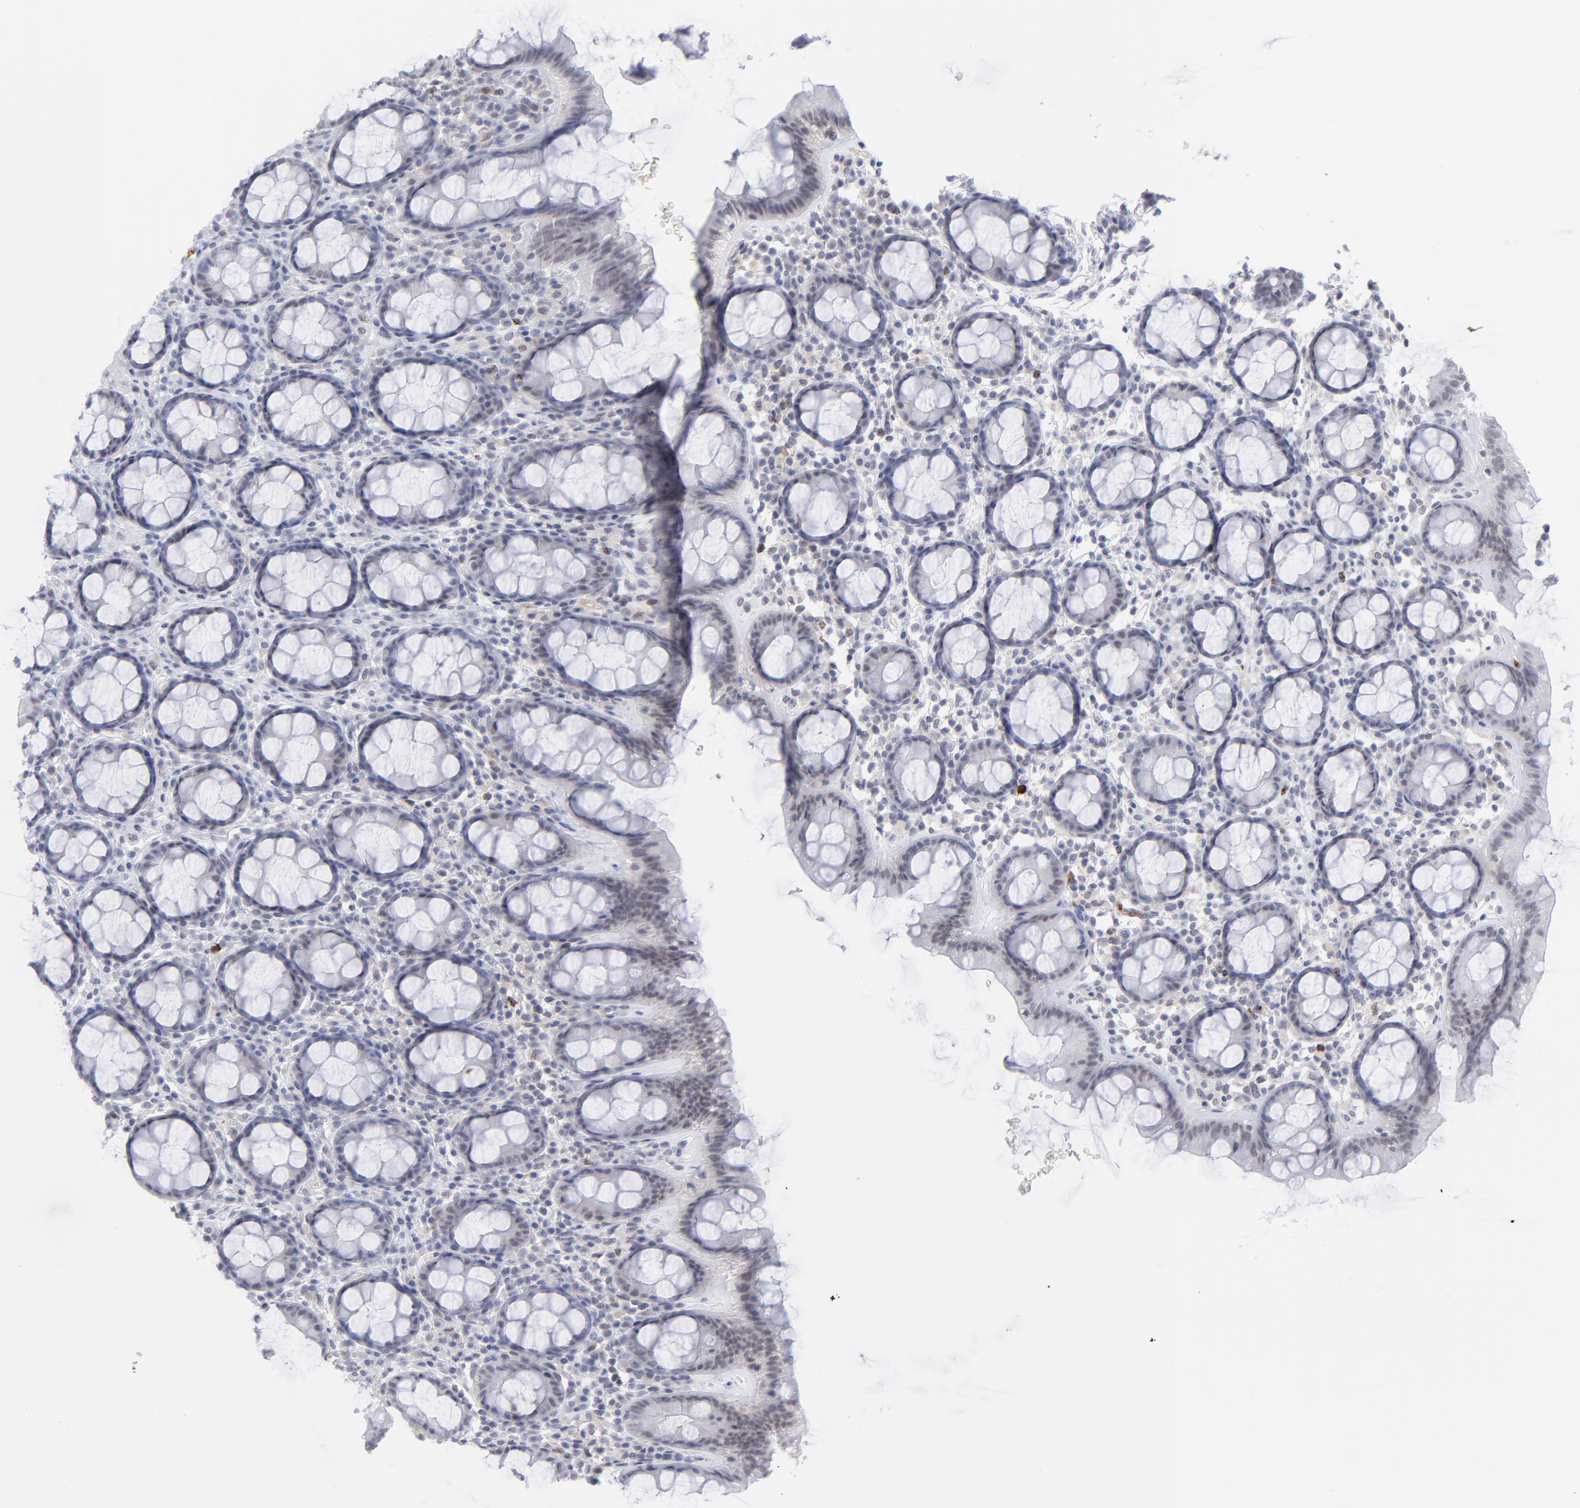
{"staining": {"intensity": "weak", "quantity": "<25%", "location": "nuclear"}, "tissue": "rectum", "cell_type": "Glandular cells", "image_type": "normal", "snomed": [{"axis": "morphology", "description": "Normal tissue, NOS"}, {"axis": "topography", "description": "Rectum"}], "caption": "A high-resolution photomicrograph shows immunohistochemistry (IHC) staining of unremarkable rectum, which demonstrates no significant expression in glandular cells.", "gene": "CCR2", "patient": {"sex": "male", "age": 92}}